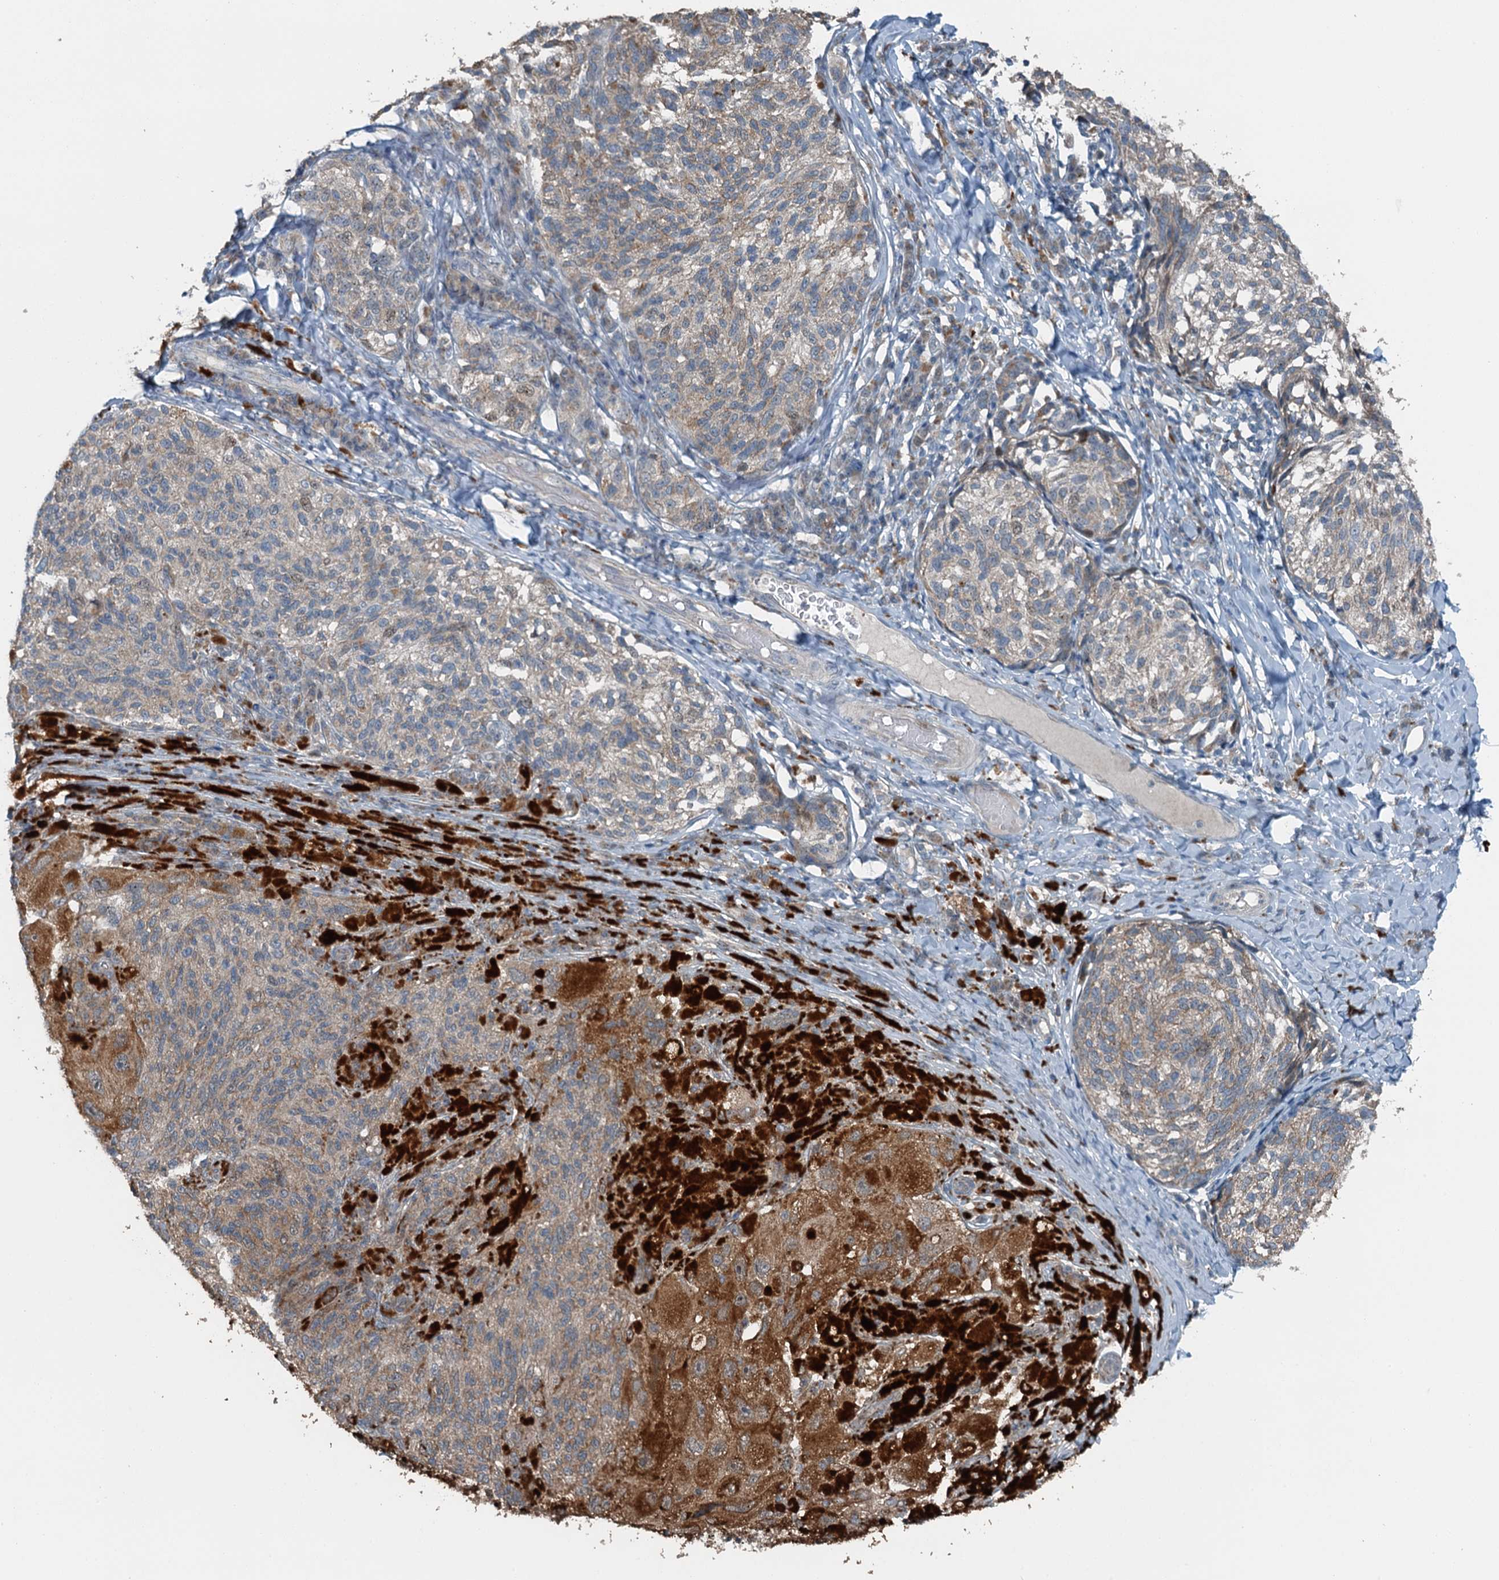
{"staining": {"intensity": "weak", "quantity": ">75%", "location": "cytoplasmic/membranous"}, "tissue": "melanoma", "cell_type": "Tumor cells", "image_type": "cancer", "snomed": [{"axis": "morphology", "description": "Malignant melanoma, NOS"}, {"axis": "topography", "description": "Skin"}], "caption": "Protein staining of melanoma tissue demonstrates weak cytoplasmic/membranous positivity in approximately >75% of tumor cells. (Brightfield microscopy of DAB IHC at high magnification).", "gene": "BMERB1", "patient": {"sex": "female", "age": 73}}